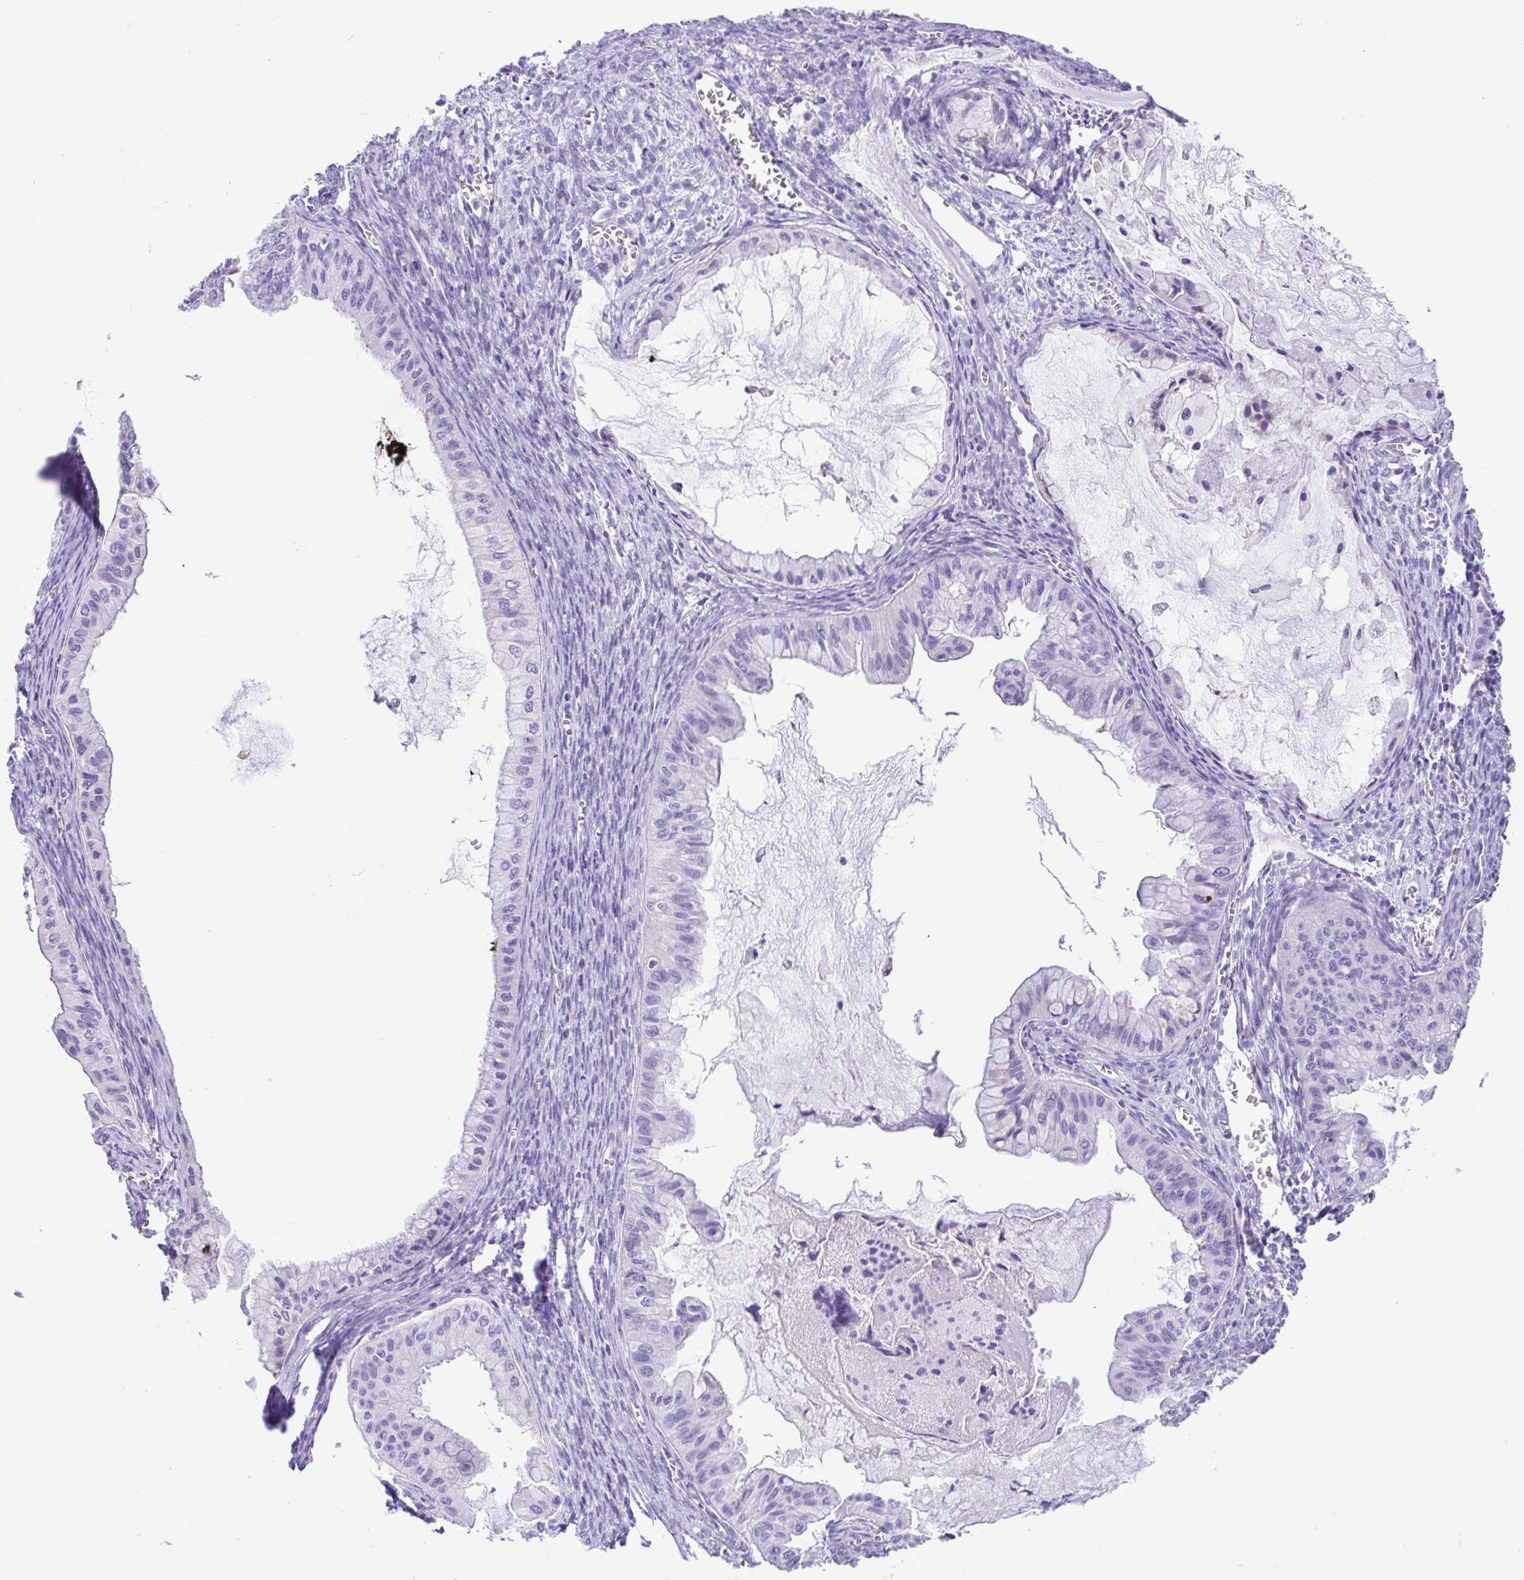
{"staining": {"intensity": "negative", "quantity": "none", "location": "none"}, "tissue": "ovarian cancer", "cell_type": "Tumor cells", "image_type": "cancer", "snomed": [{"axis": "morphology", "description": "Cystadenocarcinoma, mucinous, NOS"}, {"axis": "topography", "description": "Ovary"}], "caption": "This is an immunohistochemistry micrograph of human ovarian cancer. There is no staining in tumor cells.", "gene": "ISM2", "patient": {"sex": "female", "age": 72}}